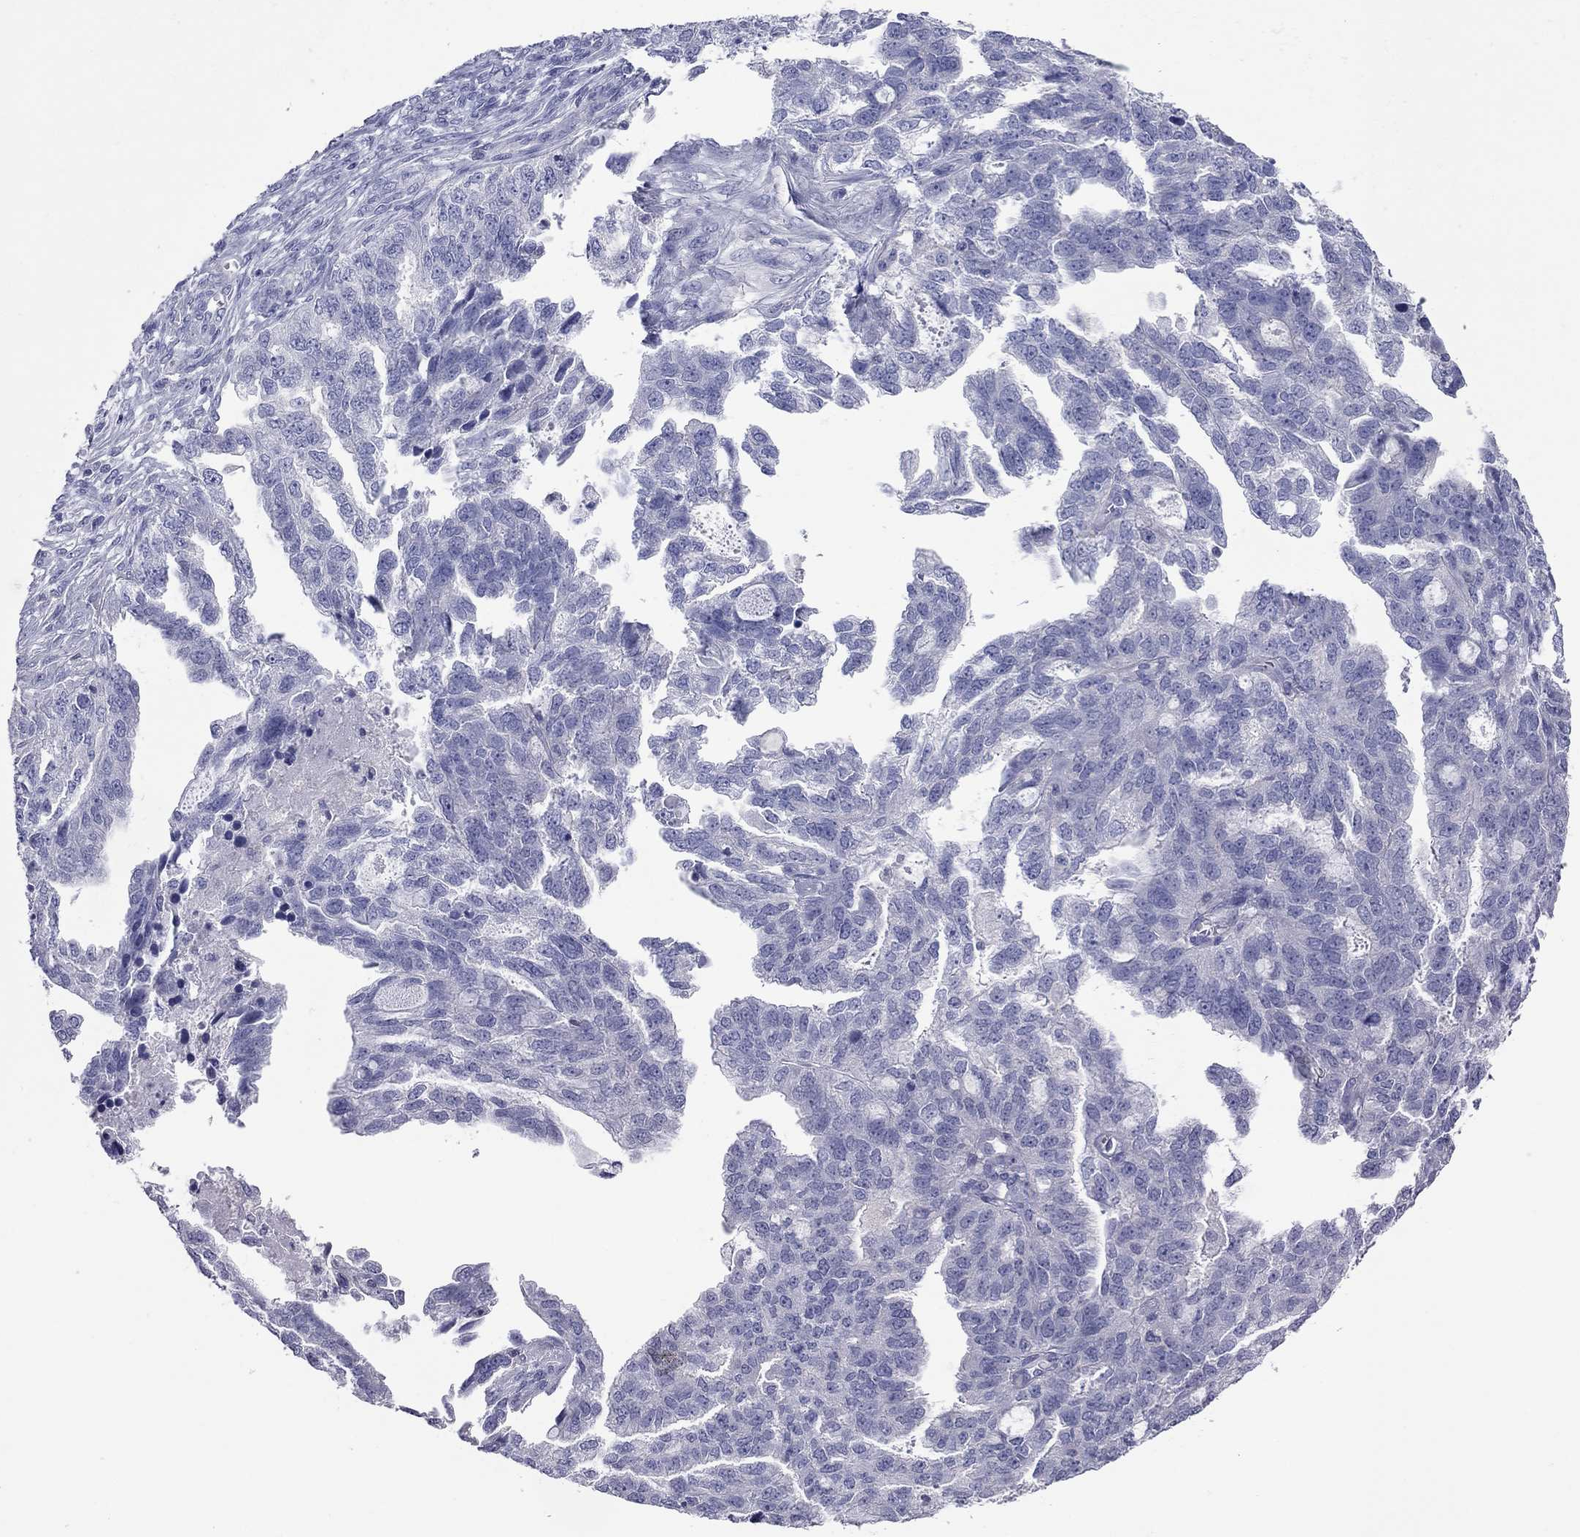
{"staining": {"intensity": "negative", "quantity": "none", "location": "none"}, "tissue": "ovarian cancer", "cell_type": "Tumor cells", "image_type": "cancer", "snomed": [{"axis": "morphology", "description": "Cystadenocarcinoma, serous, NOS"}, {"axis": "topography", "description": "Ovary"}], "caption": "High power microscopy image of an immunohistochemistry (IHC) image of ovarian serous cystadenocarcinoma, revealing no significant positivity in tumor cells.", "gene": "ACTL7B", "patient": {"sex": "female", "age": 51}}